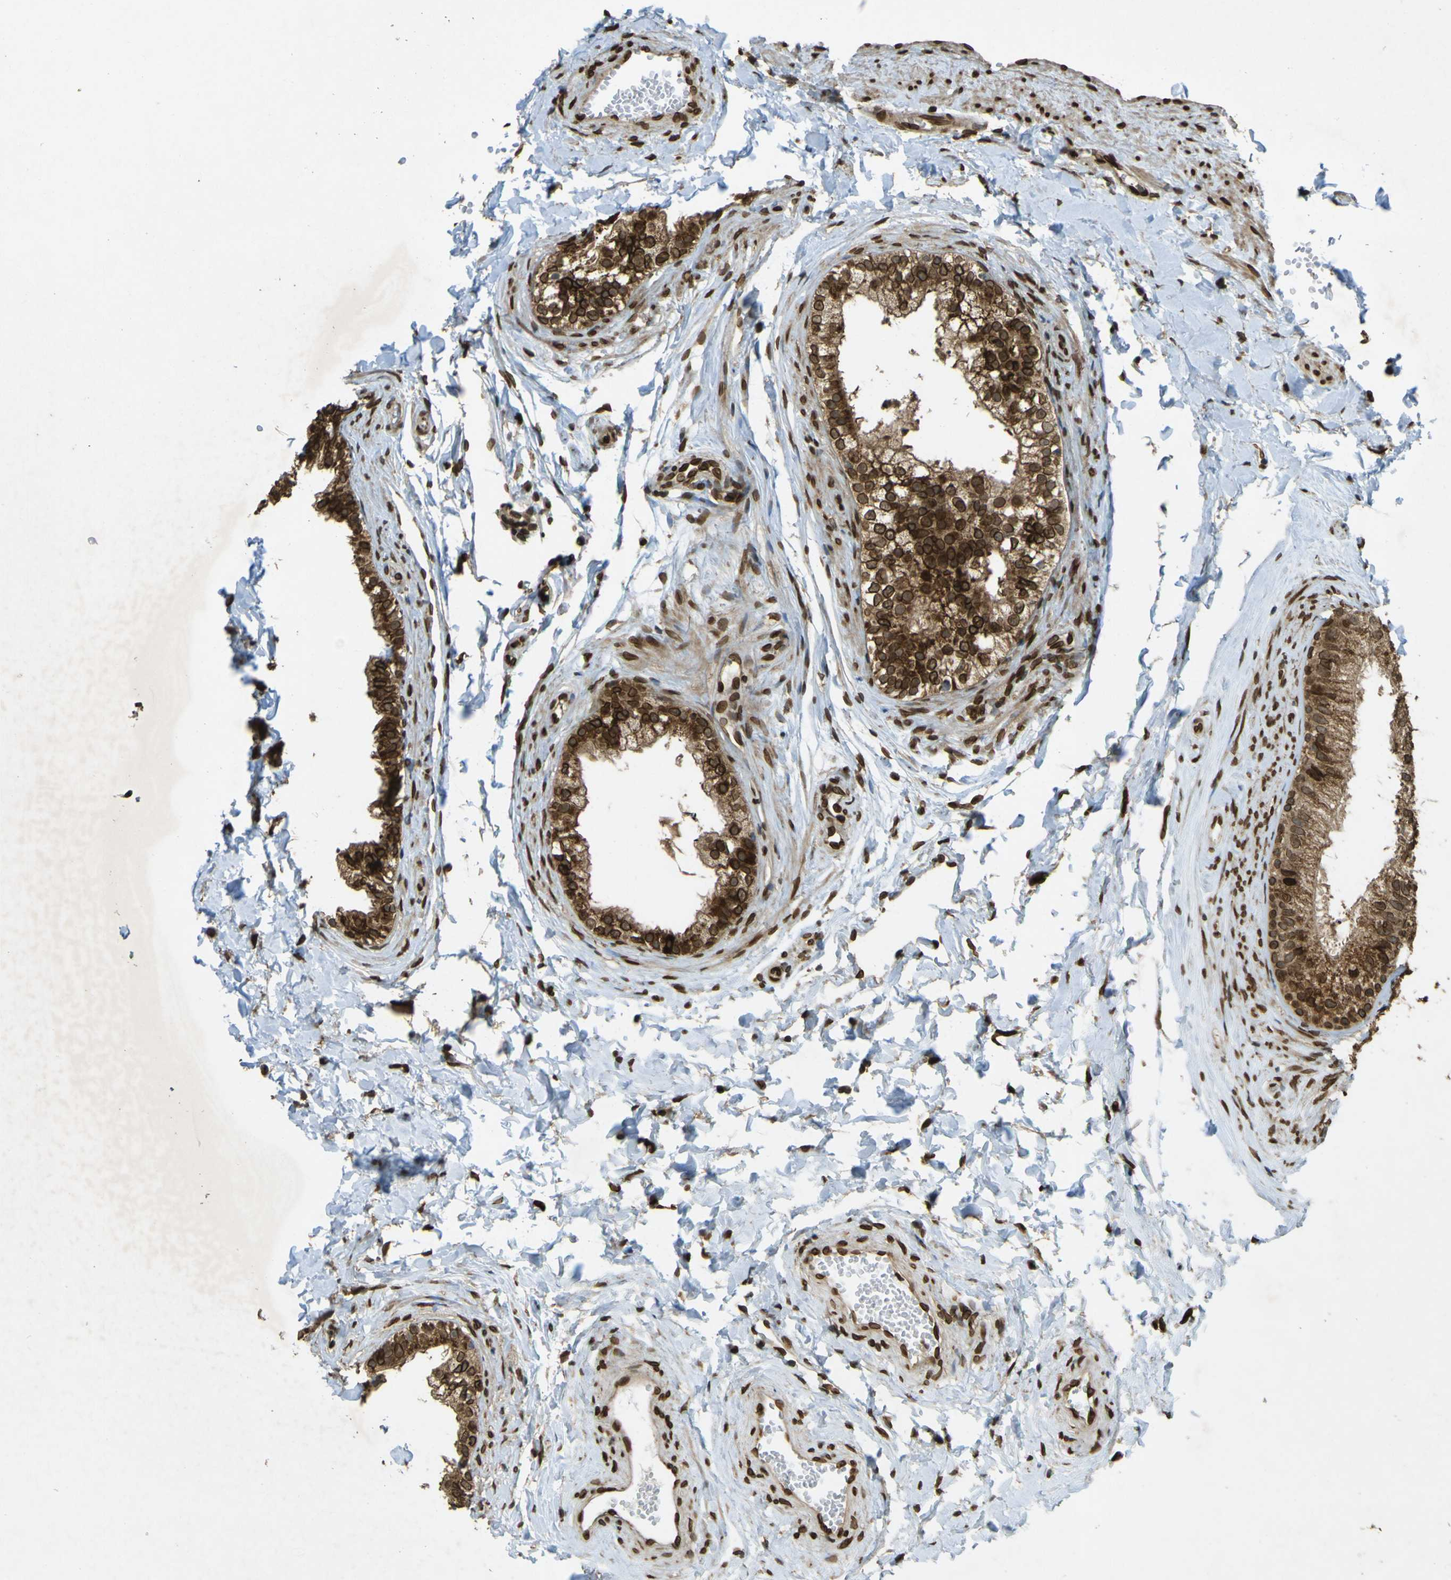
{"staining": {"intensity": "strong", "quantity": ">75%", "location": "cytoplasmic/membranous,nuclear"}, "tissue": "epididymis", "cell_type": "Glandular cells", "image_type": "normal", "snomed": [{"axis": "morphology", "description": "Normal tissue, NOS"}, {"axis": "topography", "description": "Epididymis"}], "caption": "IHC staining of normal epididymis, which shows high levels of strong cytoplasmic/membranous,nuclear positivity in approximately >75% of glandular cells indicating strong cytoplasmic/membranous,nuclear protein expression. The staining was performed using DAB (3,3'-diaminobenzidine) (brown) for protein detection and nuclei were counterstained in hematoxylin (blue).", "gene": "GALNT1", "patient": {"sex": "male", "age": 56}}